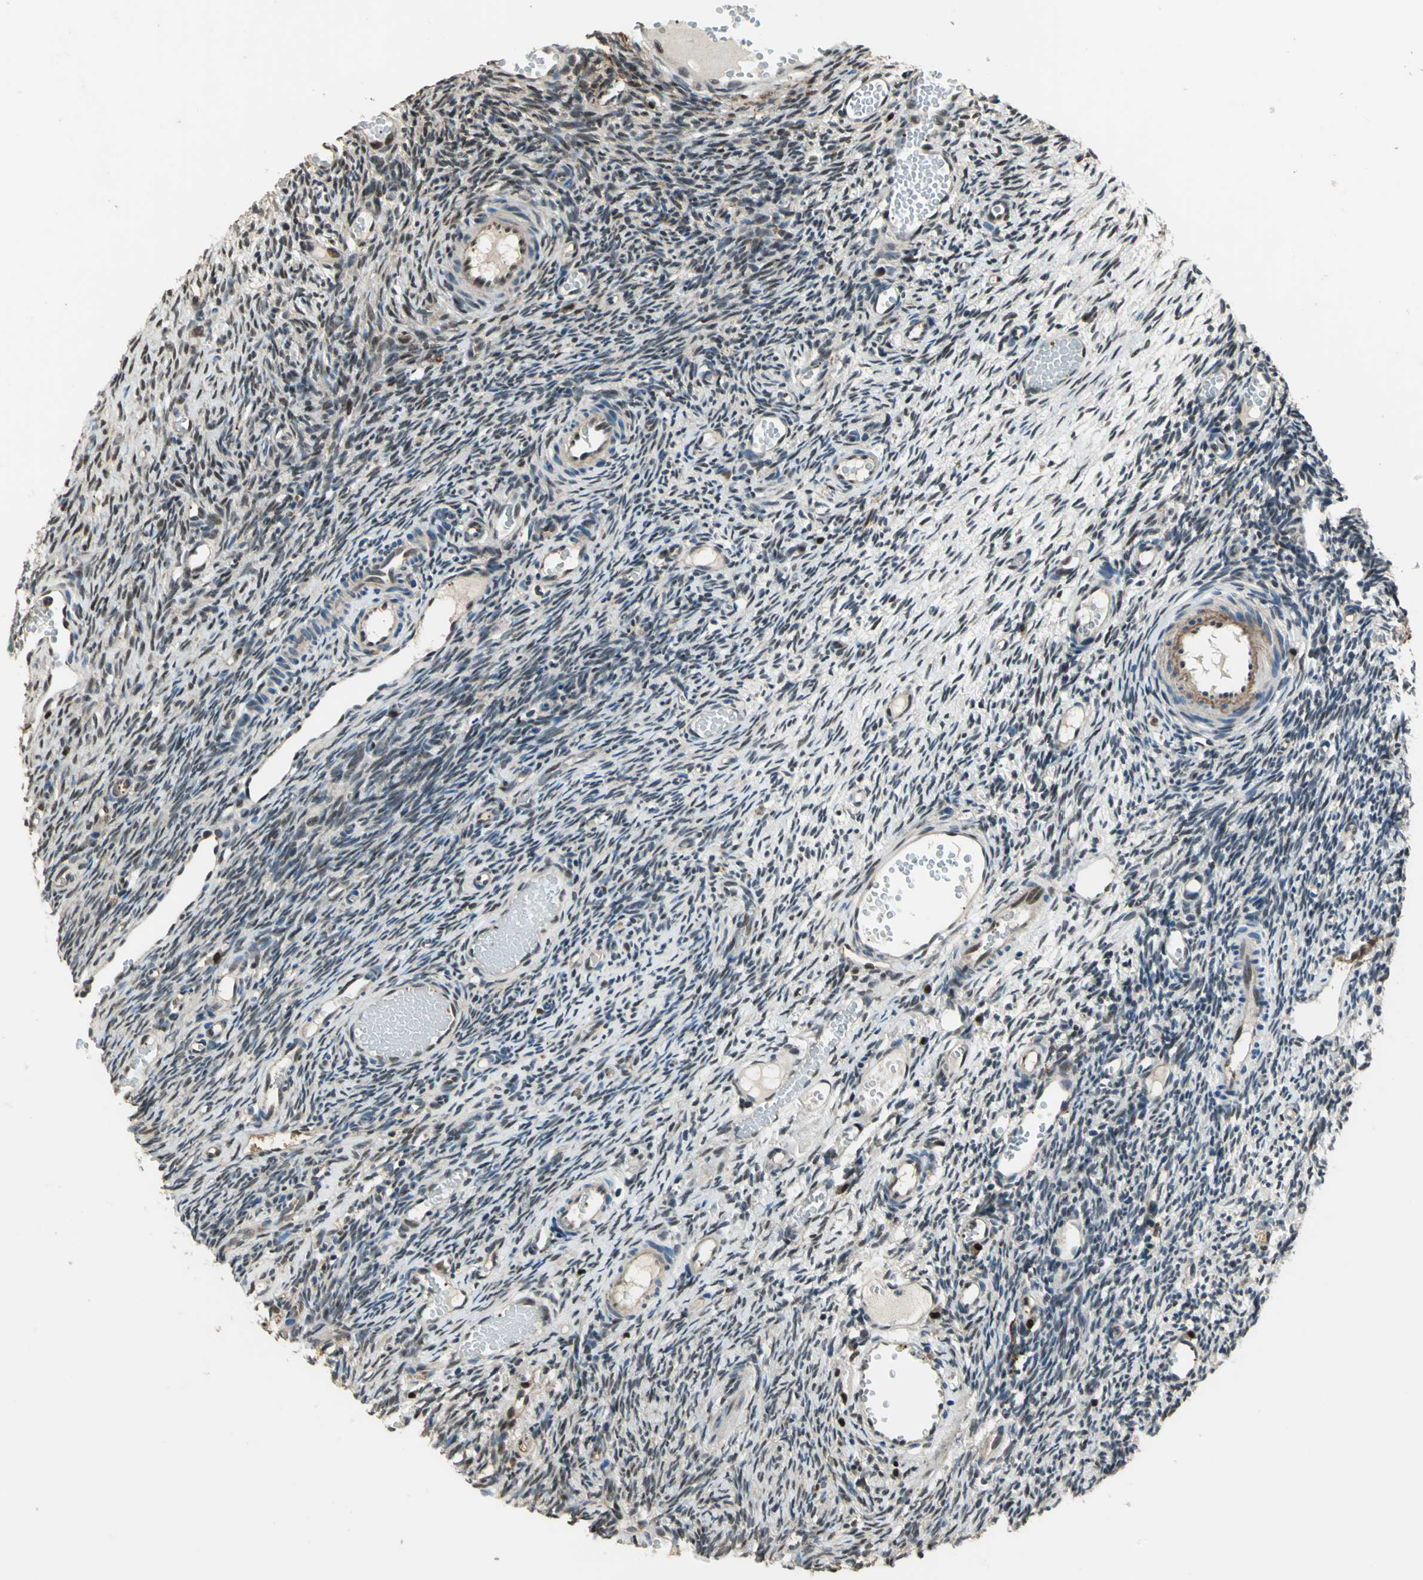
{"staining": {"intensity": "weak", "quantity": ">75%", "location": "nuclear"}, "tissue": "ovary", "cell_type": "Follicle cells", "image_type": "normal", "snomed": [{"axis": "morphology", "description": "Normal tissue, NOS"}, {"axis": "topography", "description": "Ovary"}], "caption": "This photomicrograph exhibits IHC staining of benign human ovary, with low weak nuclear staining in about >75% of follicle cells.", "gene": "MIS18BP1", "patient": {"sex": "female", "age": 35}}